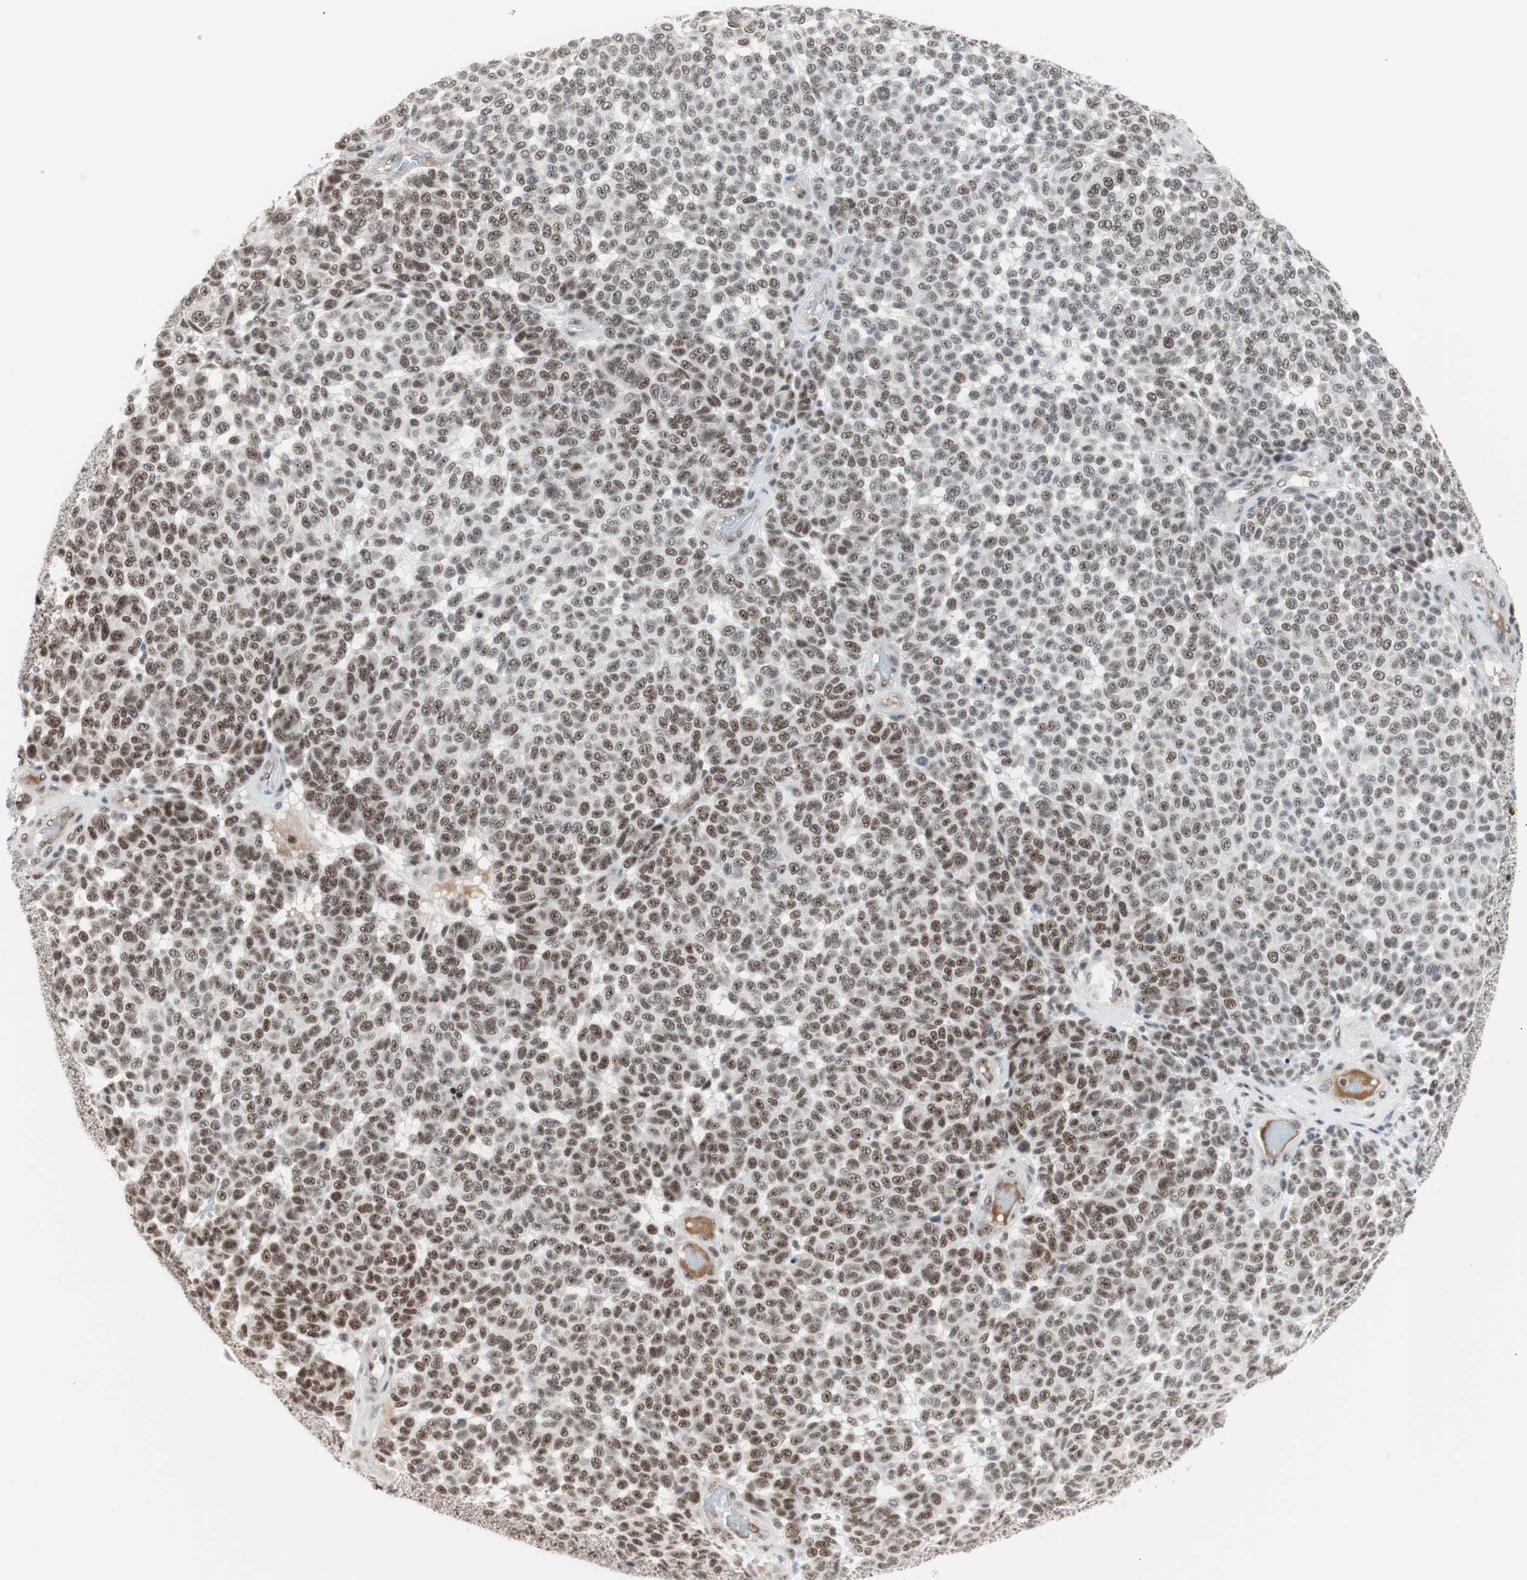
{"staining": {"intensity": "moderate", "quantity": ">75%", "location": "nuclear"}, "tissue": "melanoma", "cell_type": "Tumor cells", "image_type": "cancer", "snomed": [{"axis": "morphology", "description": "Malignant melanoma, NOS"}, {"axis": "topography", "description": "Skin"}], "caption": "High-magnification brightfield microscopy of malignant melanoma stained with DAB (brown) and counterstained with hematoxylin (blue). tumor cells exhibit moderate nuclear staining is identified in about>75% of cells. Ihc stains the protein of interest in brown and the nuclei are stained blue.", "gene": "LIG3", "patient": {"sex": "male", "age": 59}}